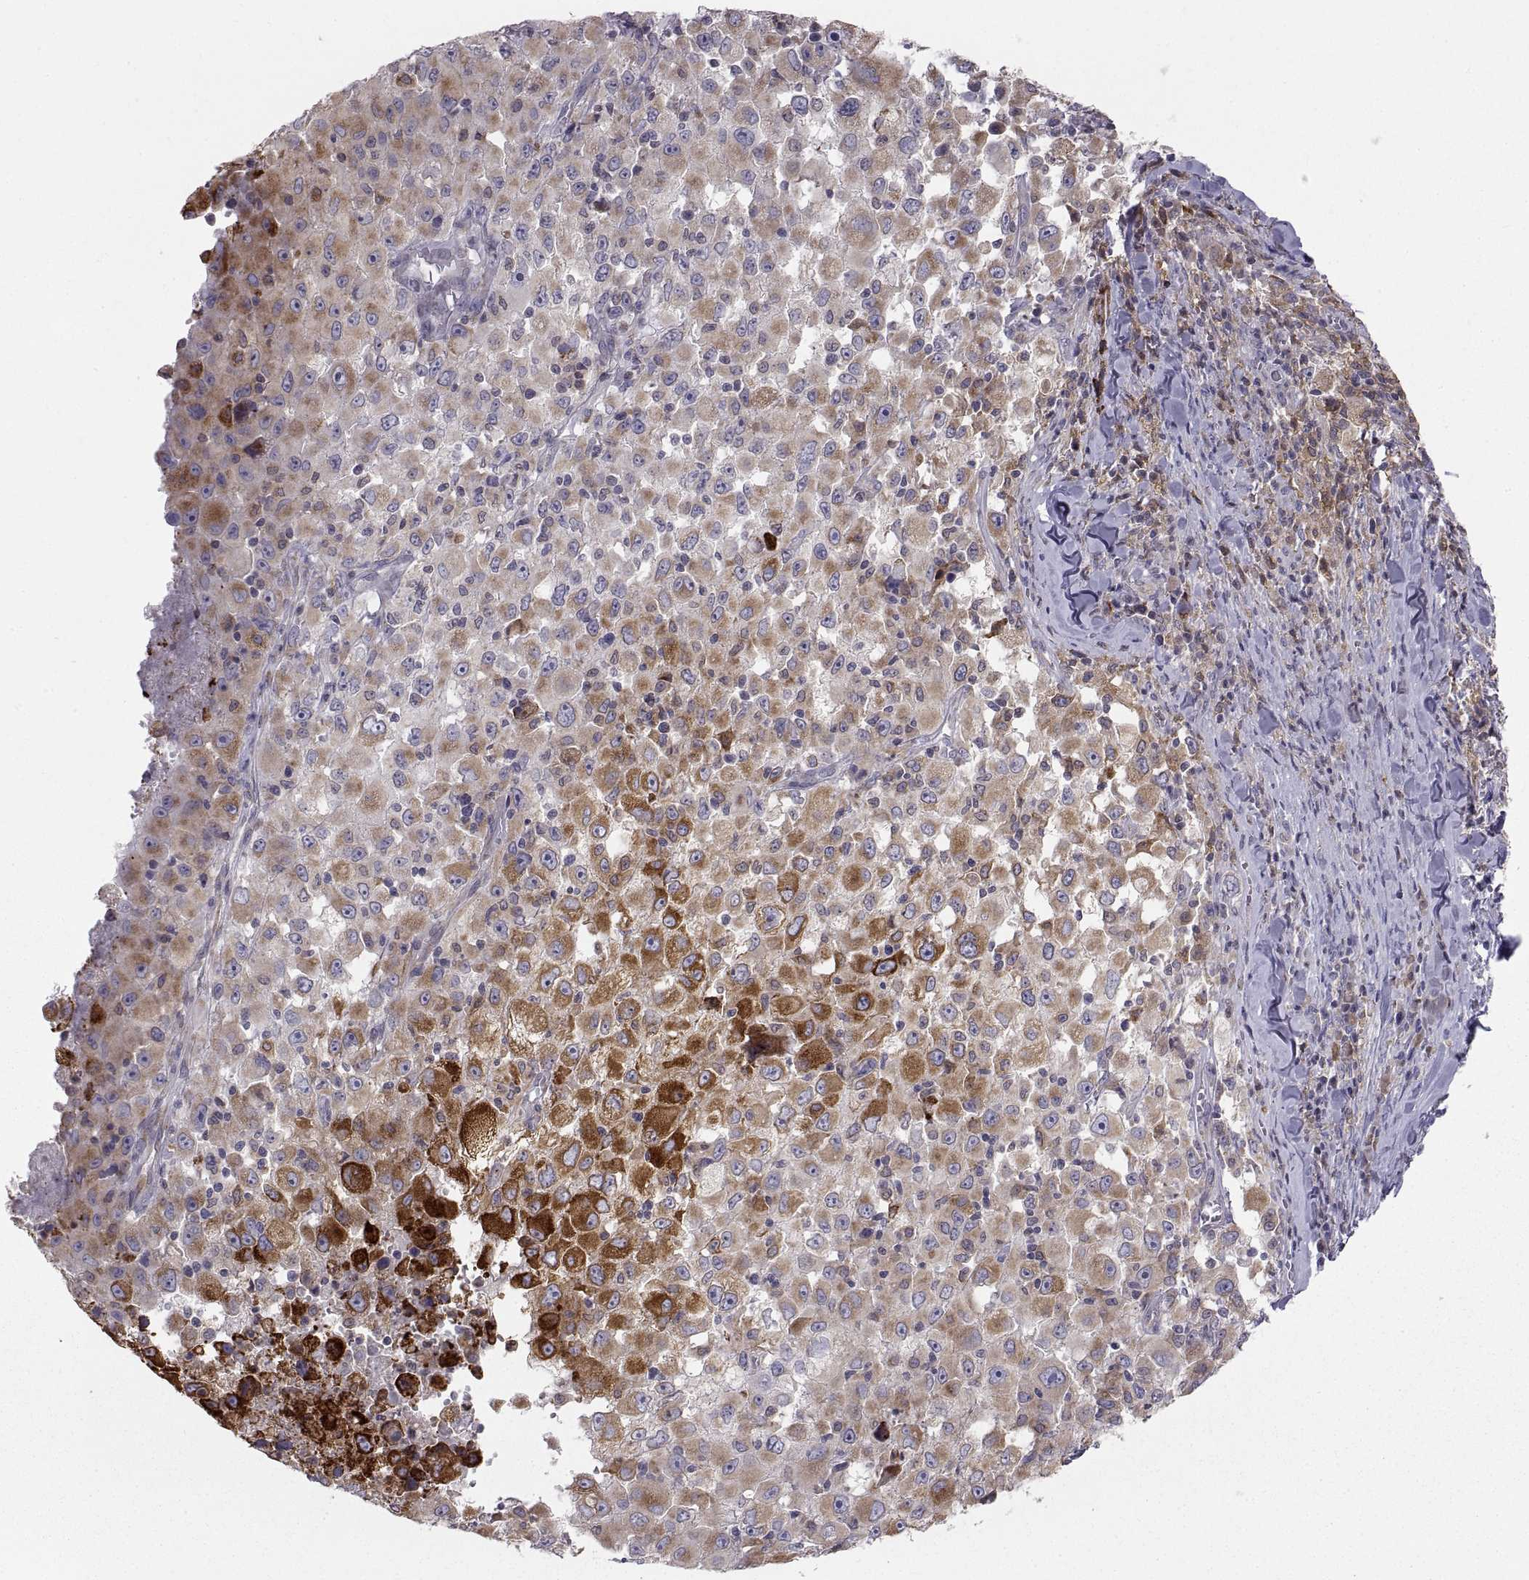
{"staining": {"intensity": "strong", "quantity": "<25%", "location": "cytoplasmic/membranous"}, "tissue": "melanoma", "cell_type": "Tumor cells", "image_type": "cancer", "snomed": [{"axis": "morphology", "description": "Malignant melanoma, Metastatic site"}, {"axis": "topography", "description": "Soft tissue"}], "caption": "This histopathology image reveals immunohistochemistry staining of human melanoma, with medium strong cytoplasmic/membranous positivity in about <25% of tumor cells.", "gene": "ERO1A", "patient": {"sex": "male", "age": 50}}